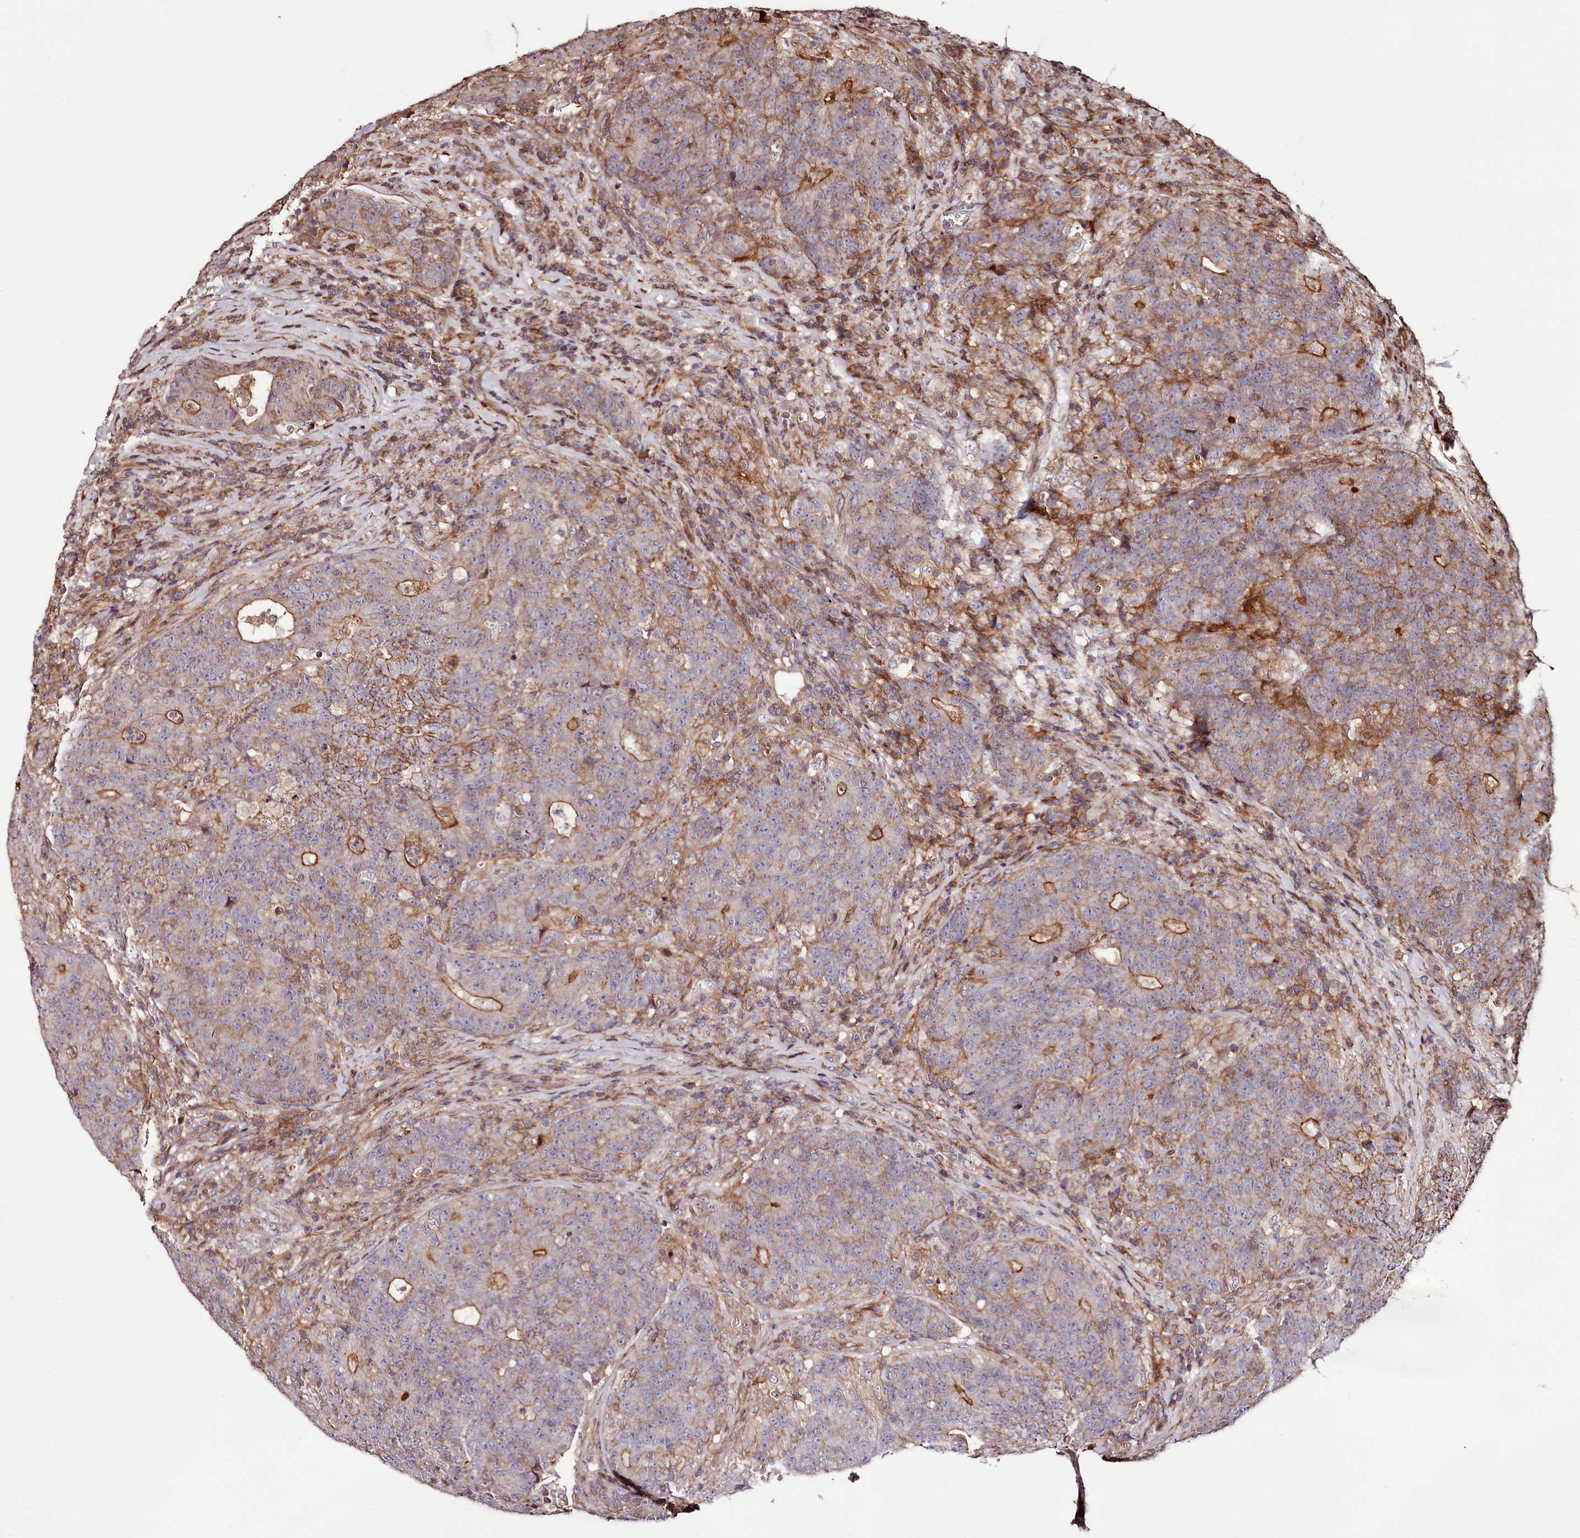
{"staining": {"intensity": "moderate", "quantity": "25%-75%", "location": "cytoplasmic/membranous"}, "tissue": "colorectal cancer", "cell_type": "Tumor cells", "image_type": "cancer", "snomed": [{"axis": "morphology", "description": "Adenocarcinoma, NOS"}, {"axis": "topography", "description": "Colon"}], "caption": "Colorectal adenocarcinoma stained with DAB (3,3'-diaminobenzidine) immunohistochemistry shows medium levels of moderate cytoplasmic/membranous staining in about 25%-75% of tumor cells.", "gene": "KIF14", "patient": {"sex": "female", "age": 75}}